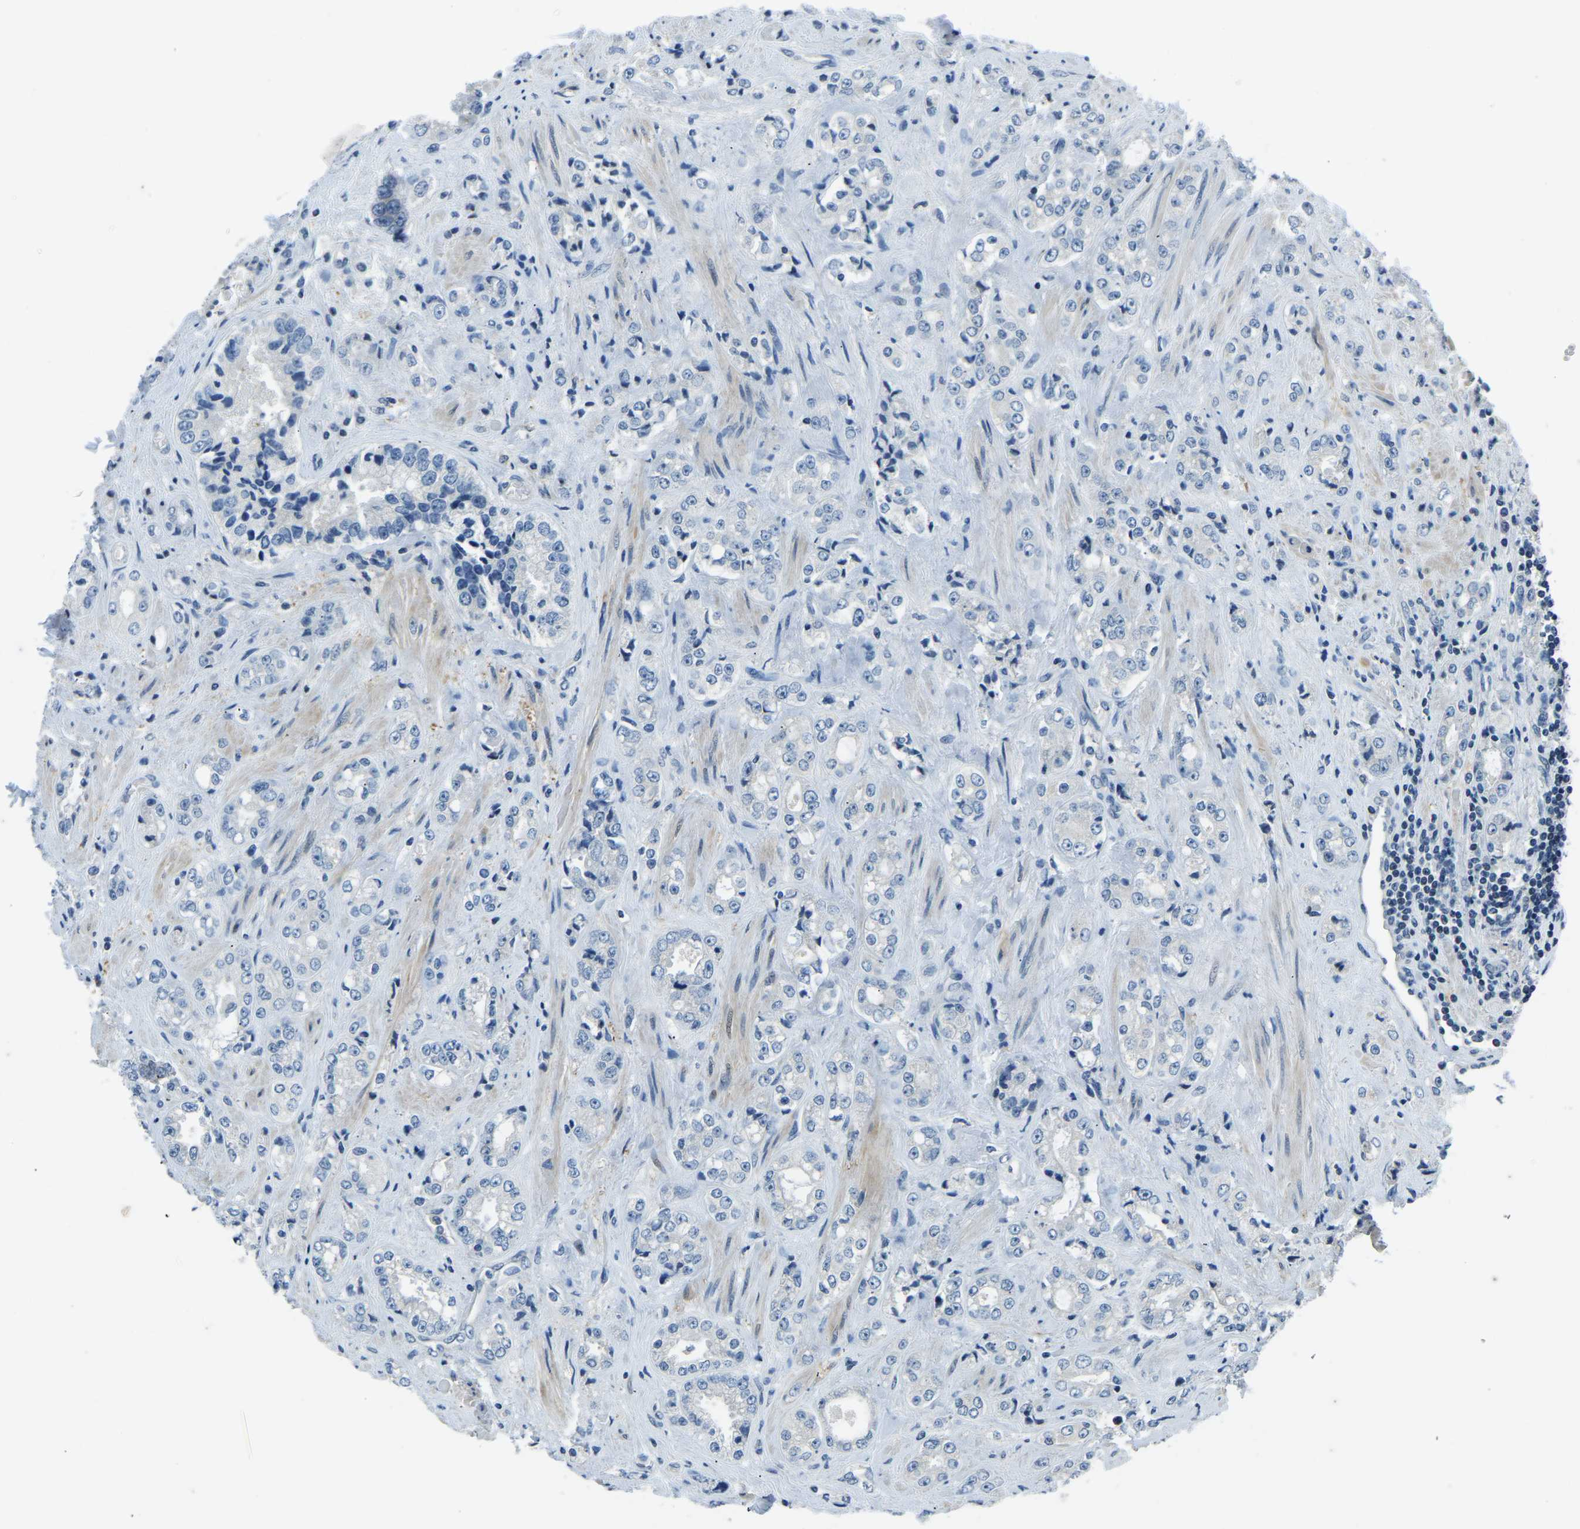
{"staining": {"intensity": "negative", "quantity": "none", "location": "none"}, "tissue": "prostate cancer", "cell_type": "Tumor cells", "image_type": "cancer", "snomed": [{"axis": "morphology", "description": "Adenocarcinoma, High grade"}, {"axis": "topography", "description": "Prostate"}], "caption": "Image shows no protein expression in tumor cells of prostate cancer (adenocarcinoma (high-grade)) tissue.", "gene": "RRP1", "patient": {"sex": "male", "age": 61}}